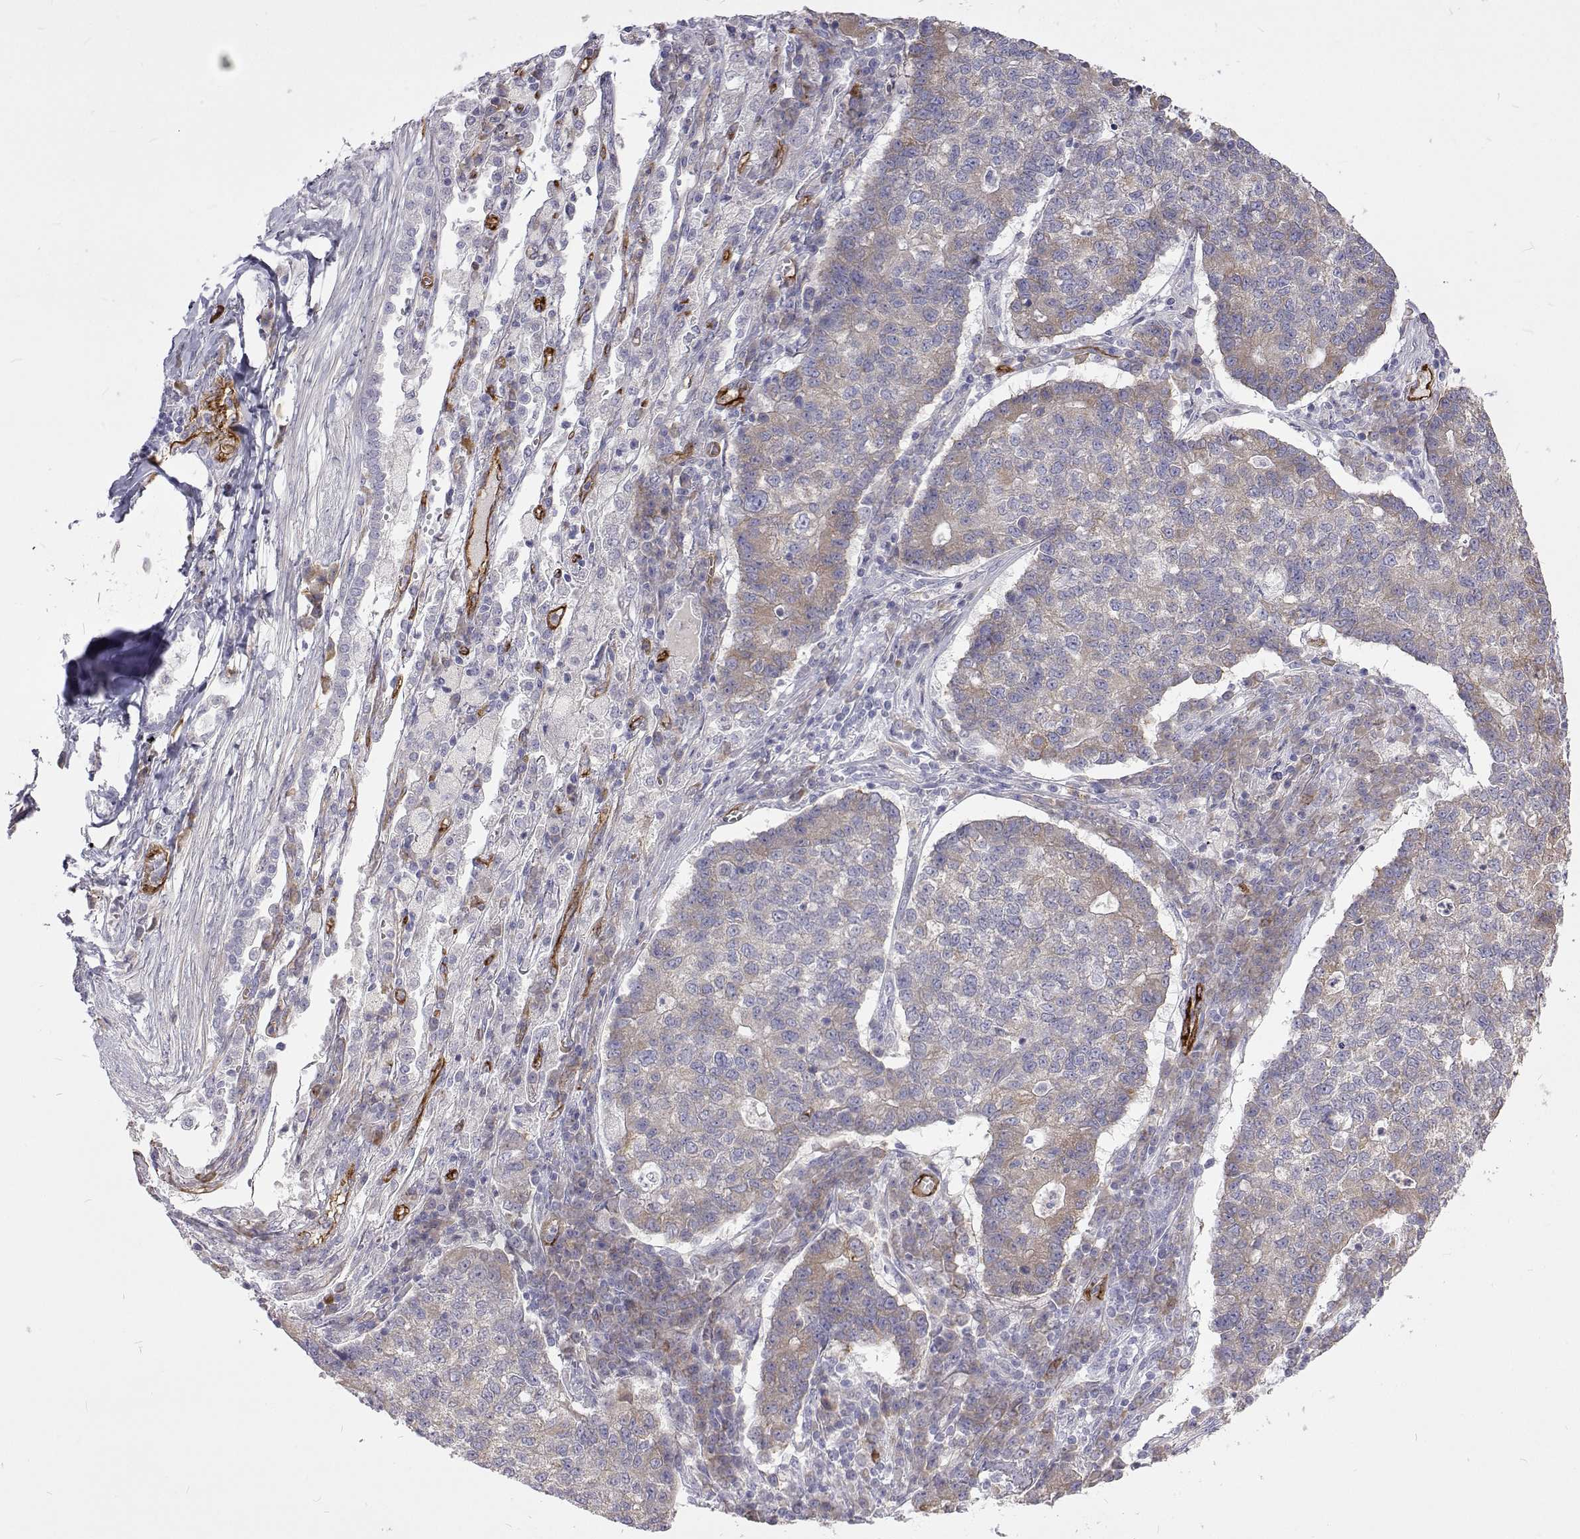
{"staining": {"intensity": "weak", "quantity": "<25%", "location": "cytoplasmic/membranous"}, "tissue": "lung cancer", "cell_type": "Tumor cells", "image_type": "cancer", "snomed": [{"axis": "morphology", "description": "Adenocarcinoma, NOS"}, {"axis": "topography", "description": "Lung"}], "caption": "An image of lung cancer stained for a protein demonstrates no brown staining in tumor cells.", "gene": "NPR3", "patient": {"sex": "male", "age": 57}}